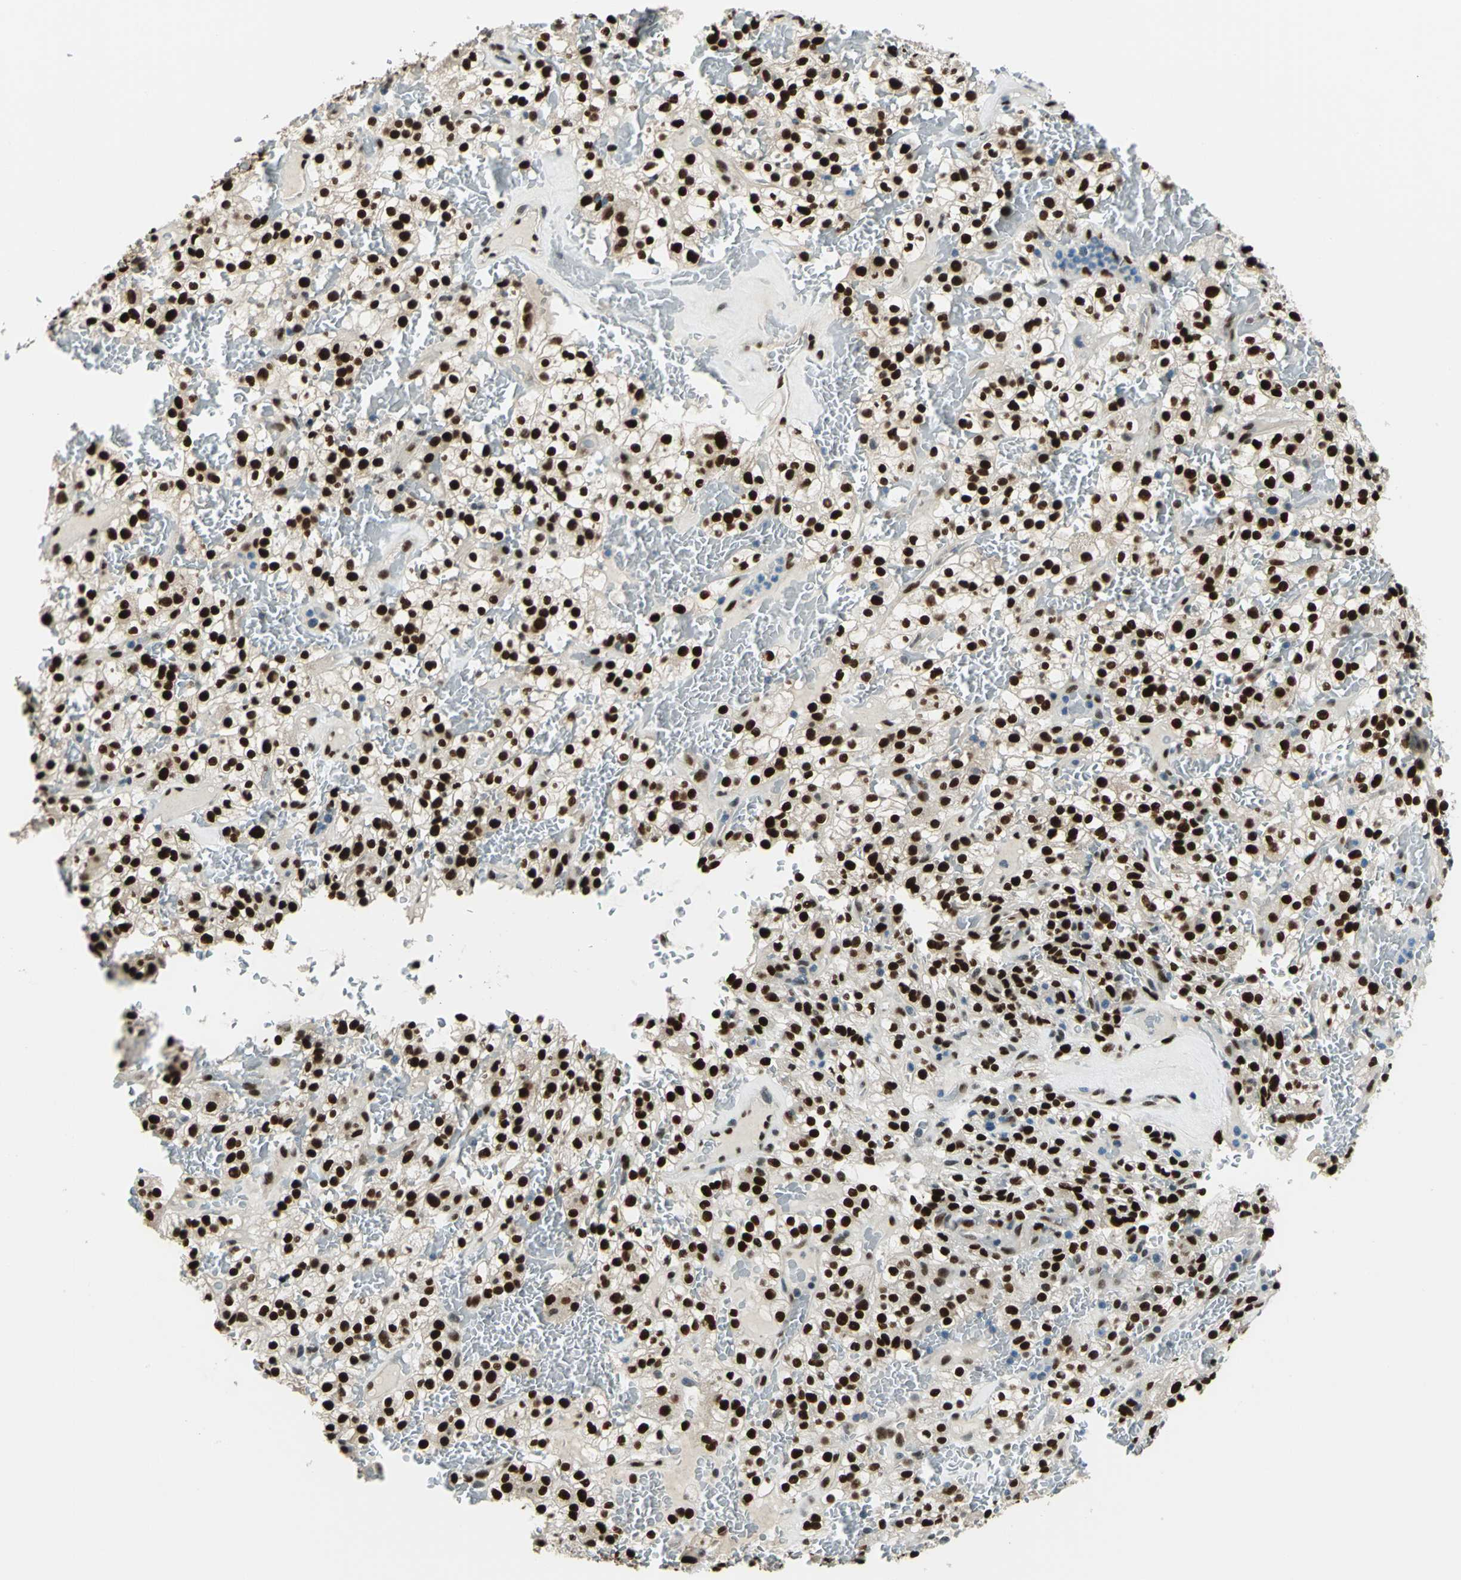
{"staining": {"intensity": "strong", "quantity": ">75%", "location": "cytoplasmic/membranous,nuclear"}, "tissue": "renal cancer", "cell_type": "Tumor cells", "image_type": "cancer", "snomed": [{"axis": "morphology", "description": "Normal tissue, NOS"}, {"axis": "morphology", "description": "Adenocarcinoma, NOS"}, {"axis": "topography", "description": "Kidney"}], "caption": "Renal adenocarcinoma was stained to show a protein in brown. There is high levels of strong cytoplasmic/membranous and nuclear positivity in about >75% of tumor cells. The protein of interest is stained brown, and the nuclei are stained in blue (DAB IHC with brightfield microscopy, high magnification).", "gene": "NFIA", "patient": {"sex": "female", "age": 72}}